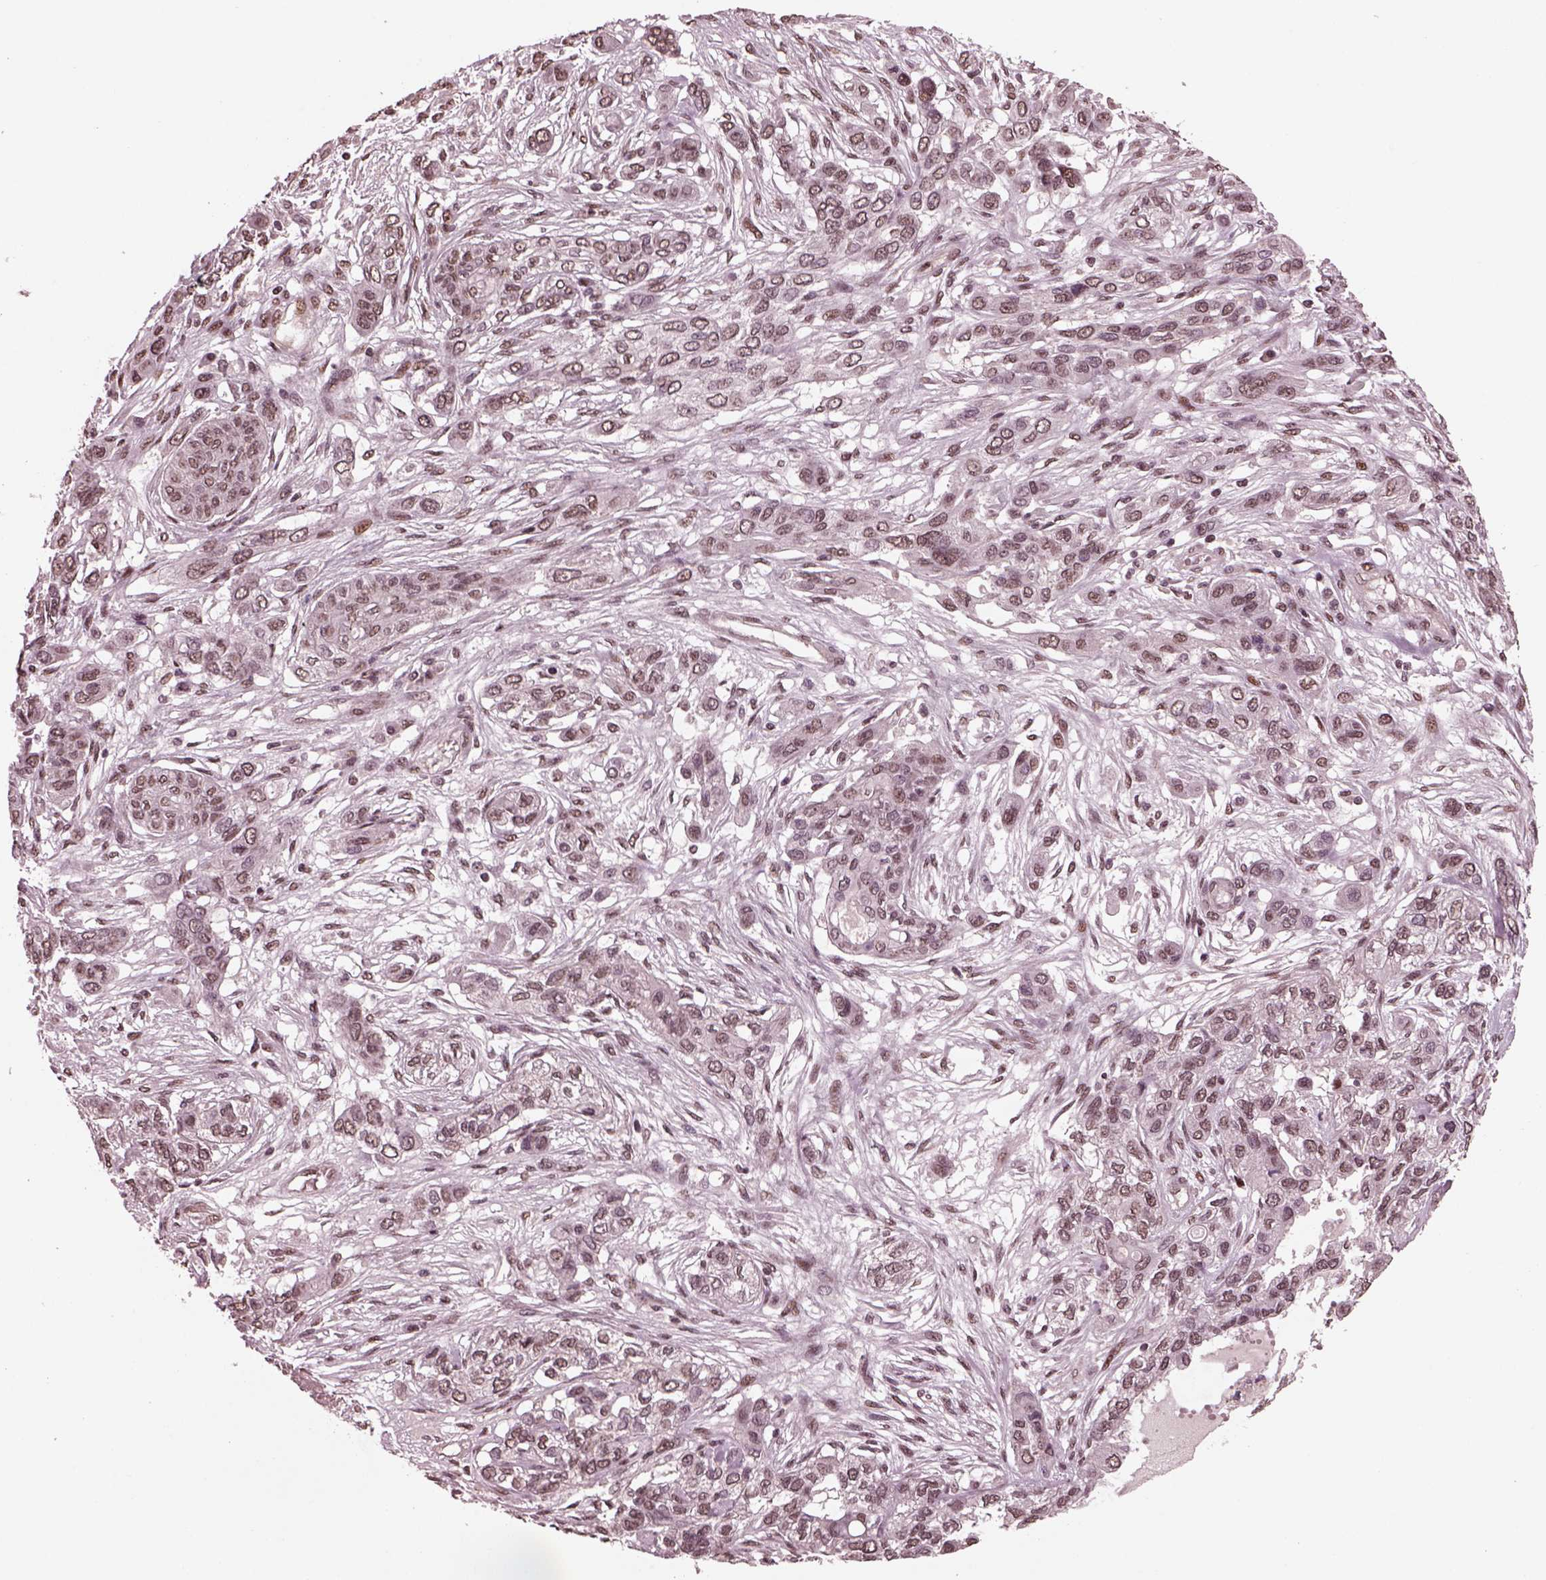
{"staining": {"intensity": "weak", "quantity": ">75%", "location": "nuclear"}, "tissue": "lung cancer", "cell_type": "Tumor cells", "image_type": "cancer", "snomed": [{"axis": "morphology", "description": "Squamous cell carcinoma, NOS"}, {"axis": "topography", "description": "Lung"}], "caption": "The image exhibits a brown stain indicating the presence of a protein in the nuclear of tumor cells in lung cancer (squamous cell carcinoma). (Brightfield microscopy of DAB IHC at high magnification).", "gene": "NAP1L5", "patient": {"sex": "female", "age": 70}}